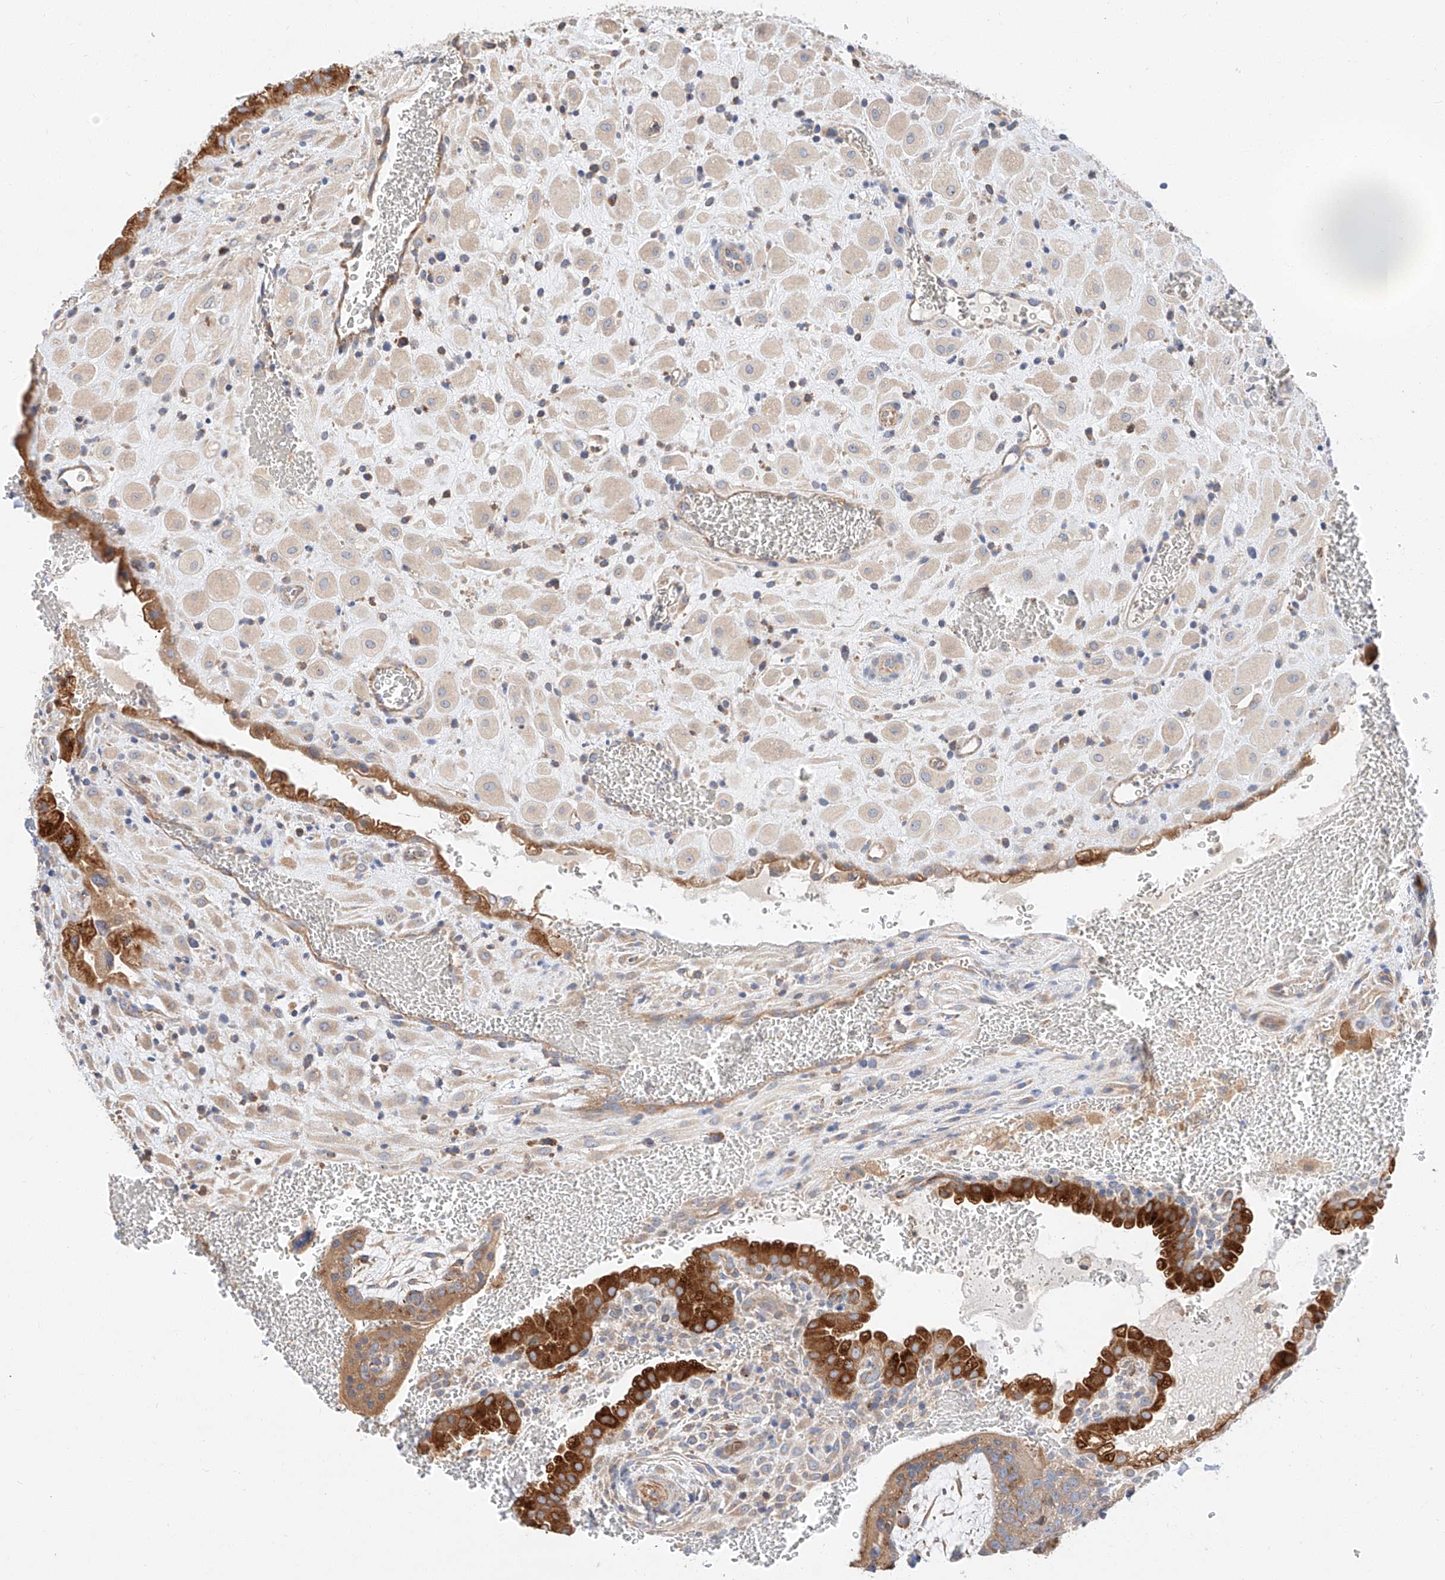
{"staining": {"intensity": "weak", "quantity": "25%-75%", "location": "cytoplasmic/membranous"}, "tissue": "placenta", "cell_type": "Decidual cells", "image_type": "normal", "snomed": [{"axis": "morphology", "description": "Normal tissue, NOS"}, {"axis": "topography", "description": "Placenta"}], "caption": "Decidual cells display low levels of weak cytoplasmic/membranous expression in about 25%-75% of cells in normal human placenta.", "gene": "GLMN", "patient": {"sex": "female", "age": 35}}